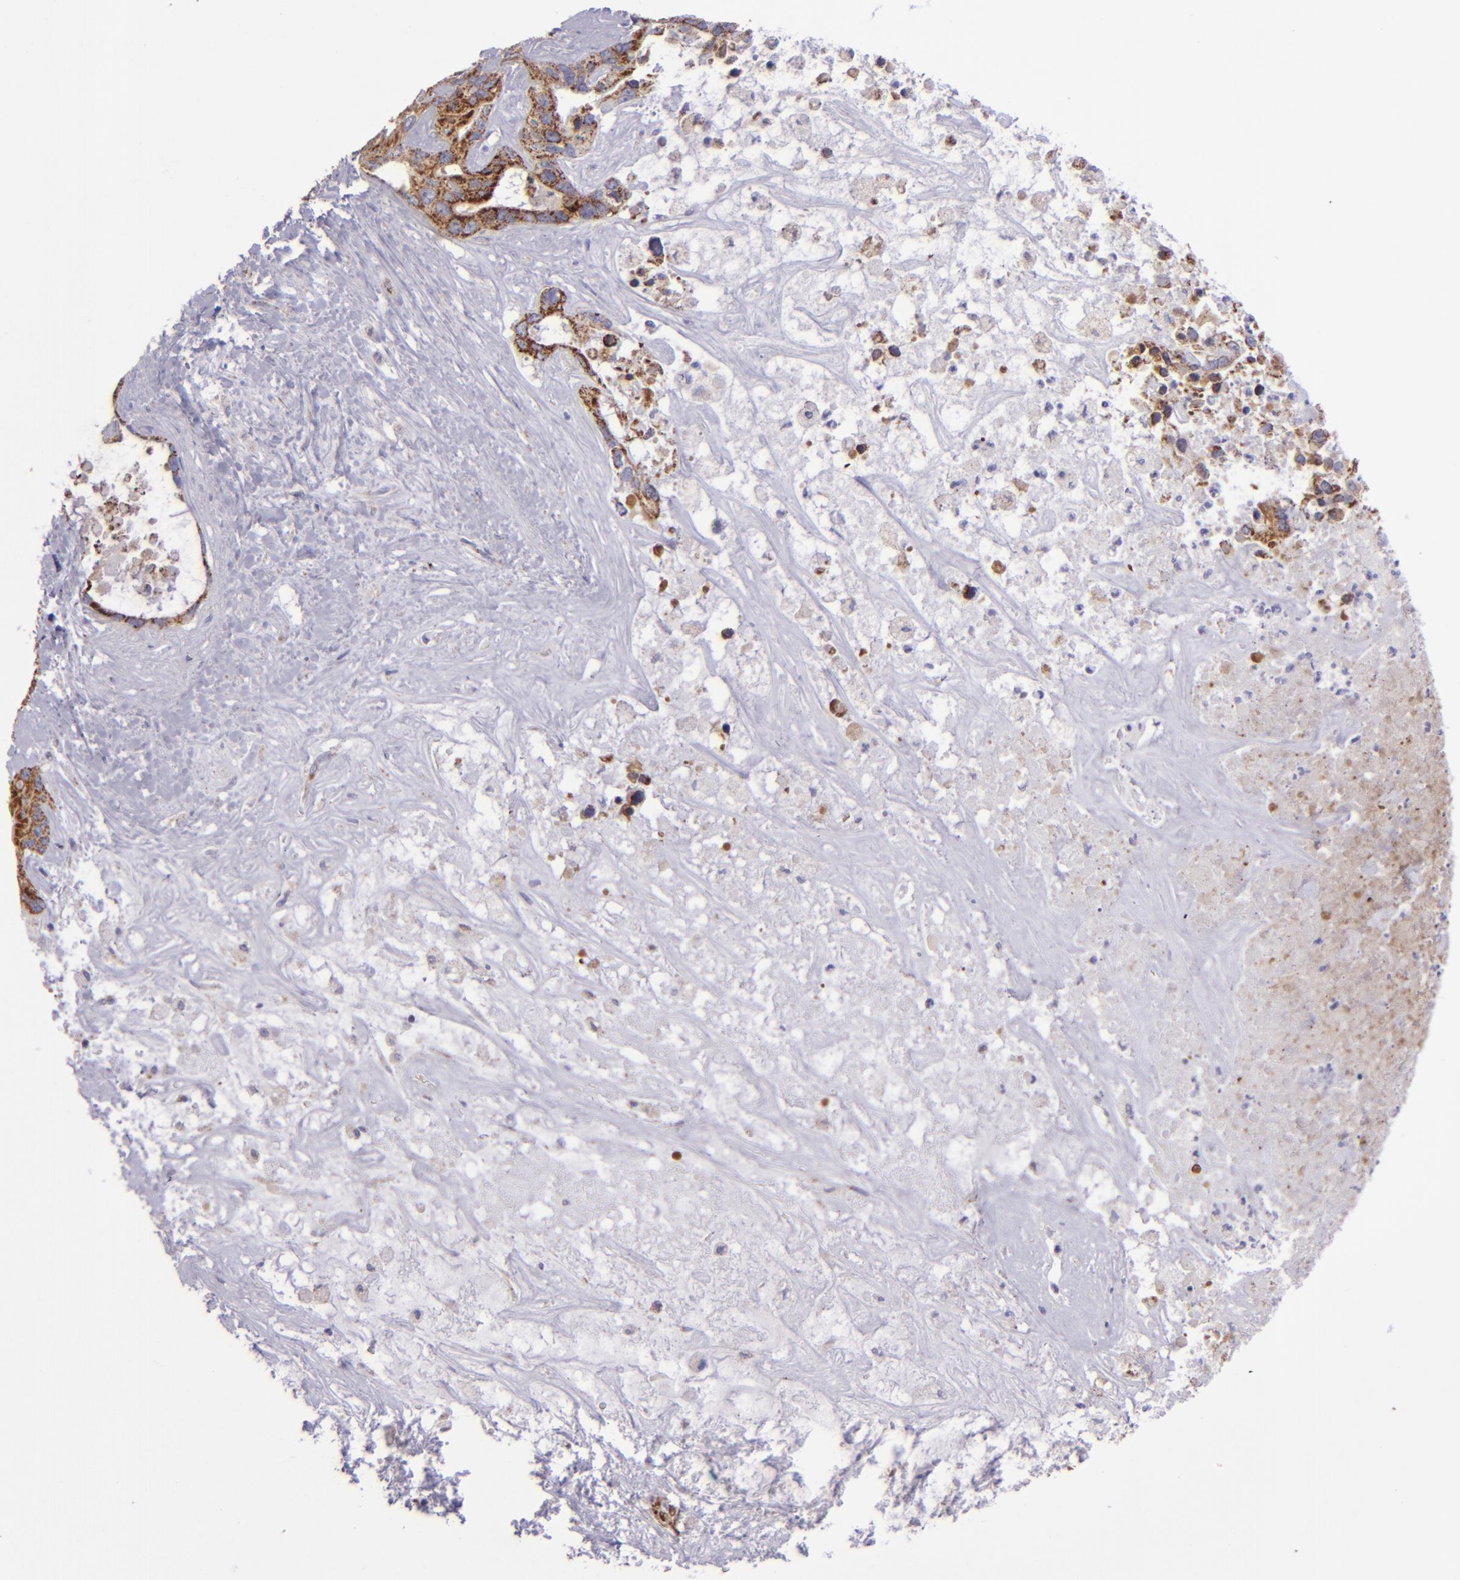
{"staining": {"intensity": "moderate", "quantity": ">75%", "location": "cytoplasmic/membranous"}, "tissue": "liver cancer", "cell_type": "Tumor cells", "image_type": "cancer", "snomed": [{"axis": "morphology", "description": "Cholangiocarcinoma"}, {"axis": "topography", "description": "Liver"}], "caption": "Immunohistochemical staining of liver cancer shows medium levels of moderate cytoplasmic/membranous staining in about >75% of tumor cells.", "gene": "HSPD1", "patient": {"sex": "female", "age": 65}}